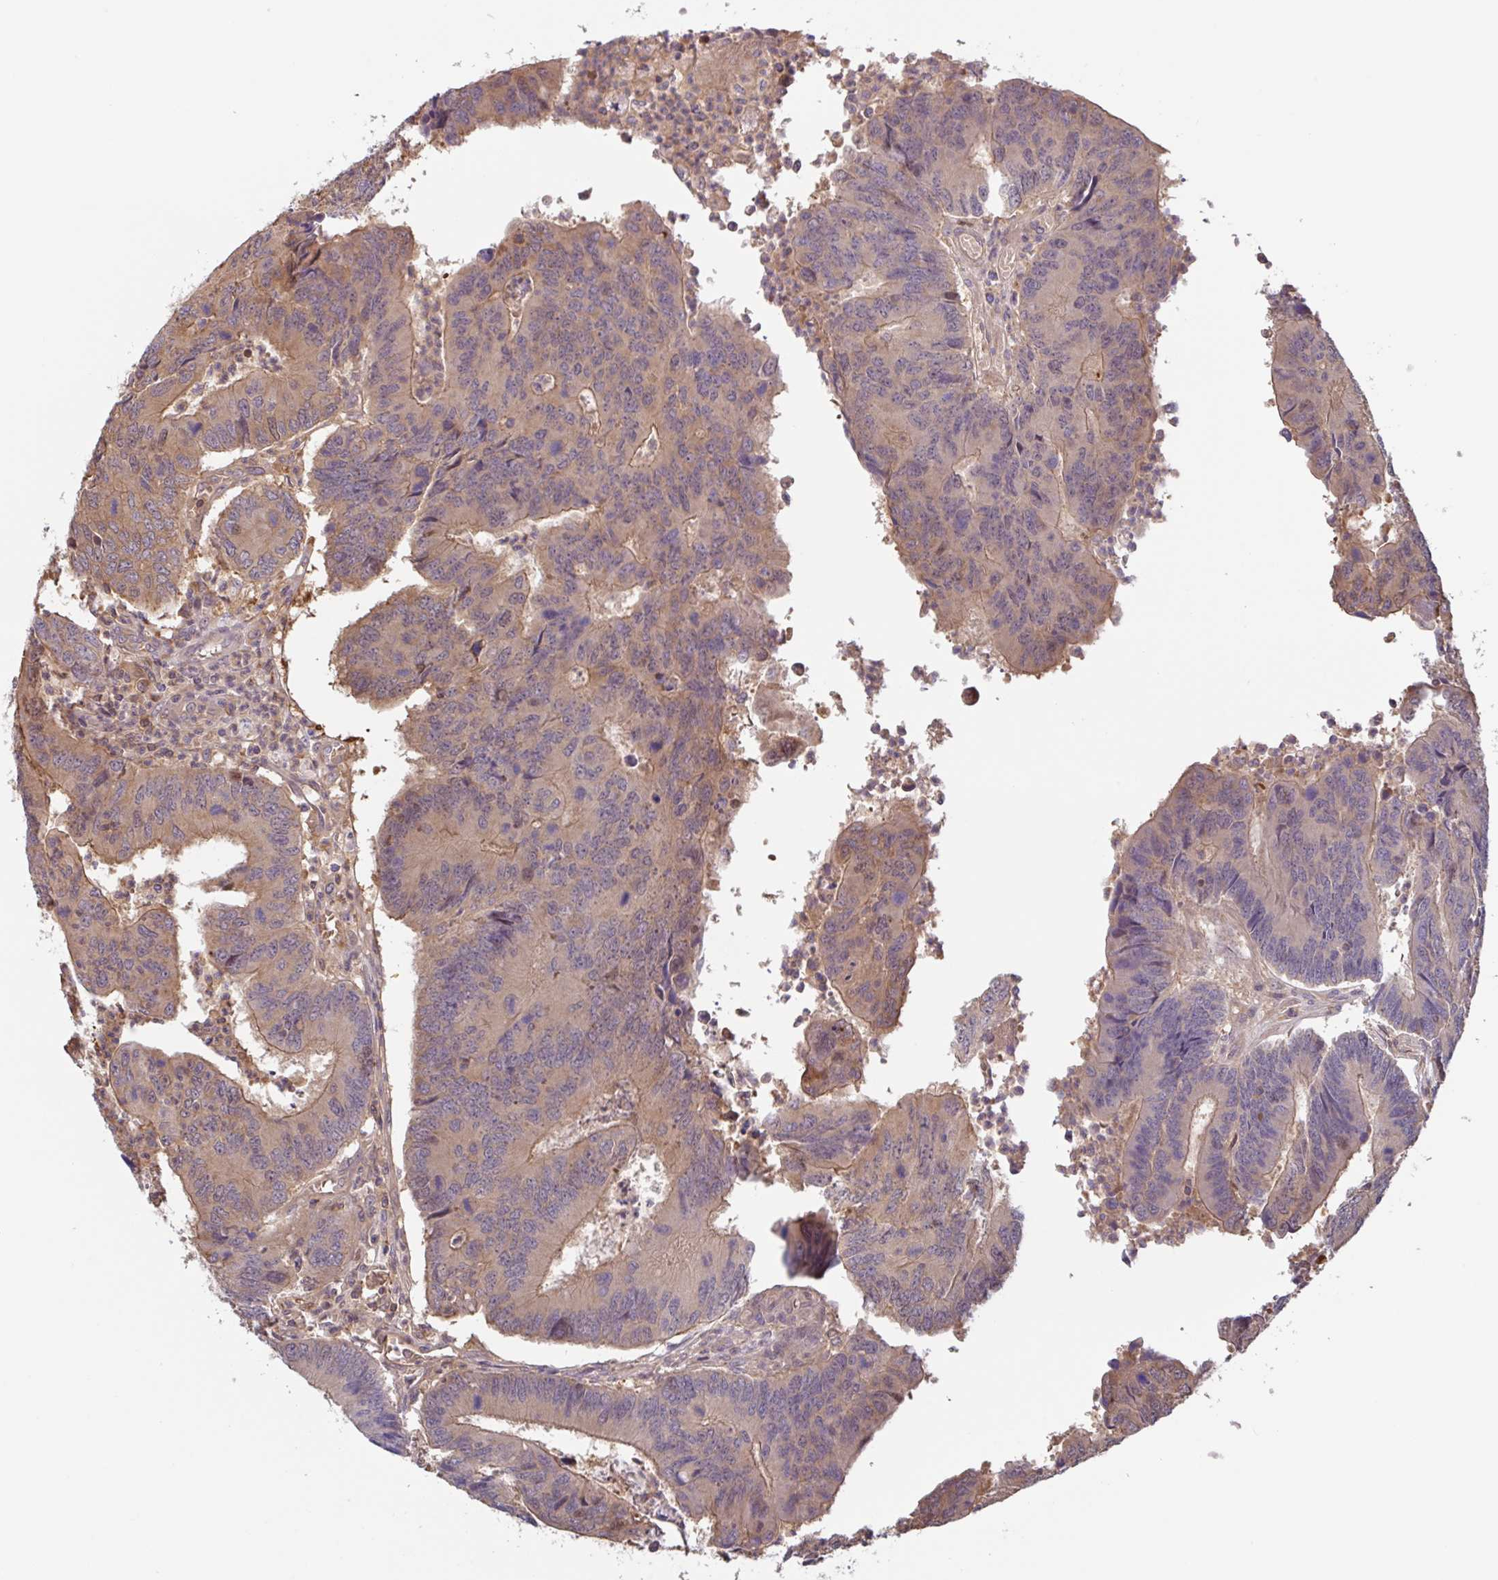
{"staining": {"intensity": "weak", "quantity": "25%-75%", "location": "cytoplasmic/membranous"}, "tissue": "colorectal cancer", "cell_type": "Tumor cells", "image_type": "cancer", "snomed": [{"axis": "morphology", "description": "Adenocarcinoma, NOS"}, {"axis": "topography", "description": "Colon"}], "caption": "Immunohistochemistry (IHC) photomicrograph of neoplastic tissue: colorectal cancer (adenocarcinoma) stained using IHC exhibits low levels of weak protein expression localized specifically in the cytoplasmic/membranous of tumor cells, appearing as a cytoplasmic/membranous brown color.", "gene": "OTOP2", "patient": {"sex": "female", "age": 67}}